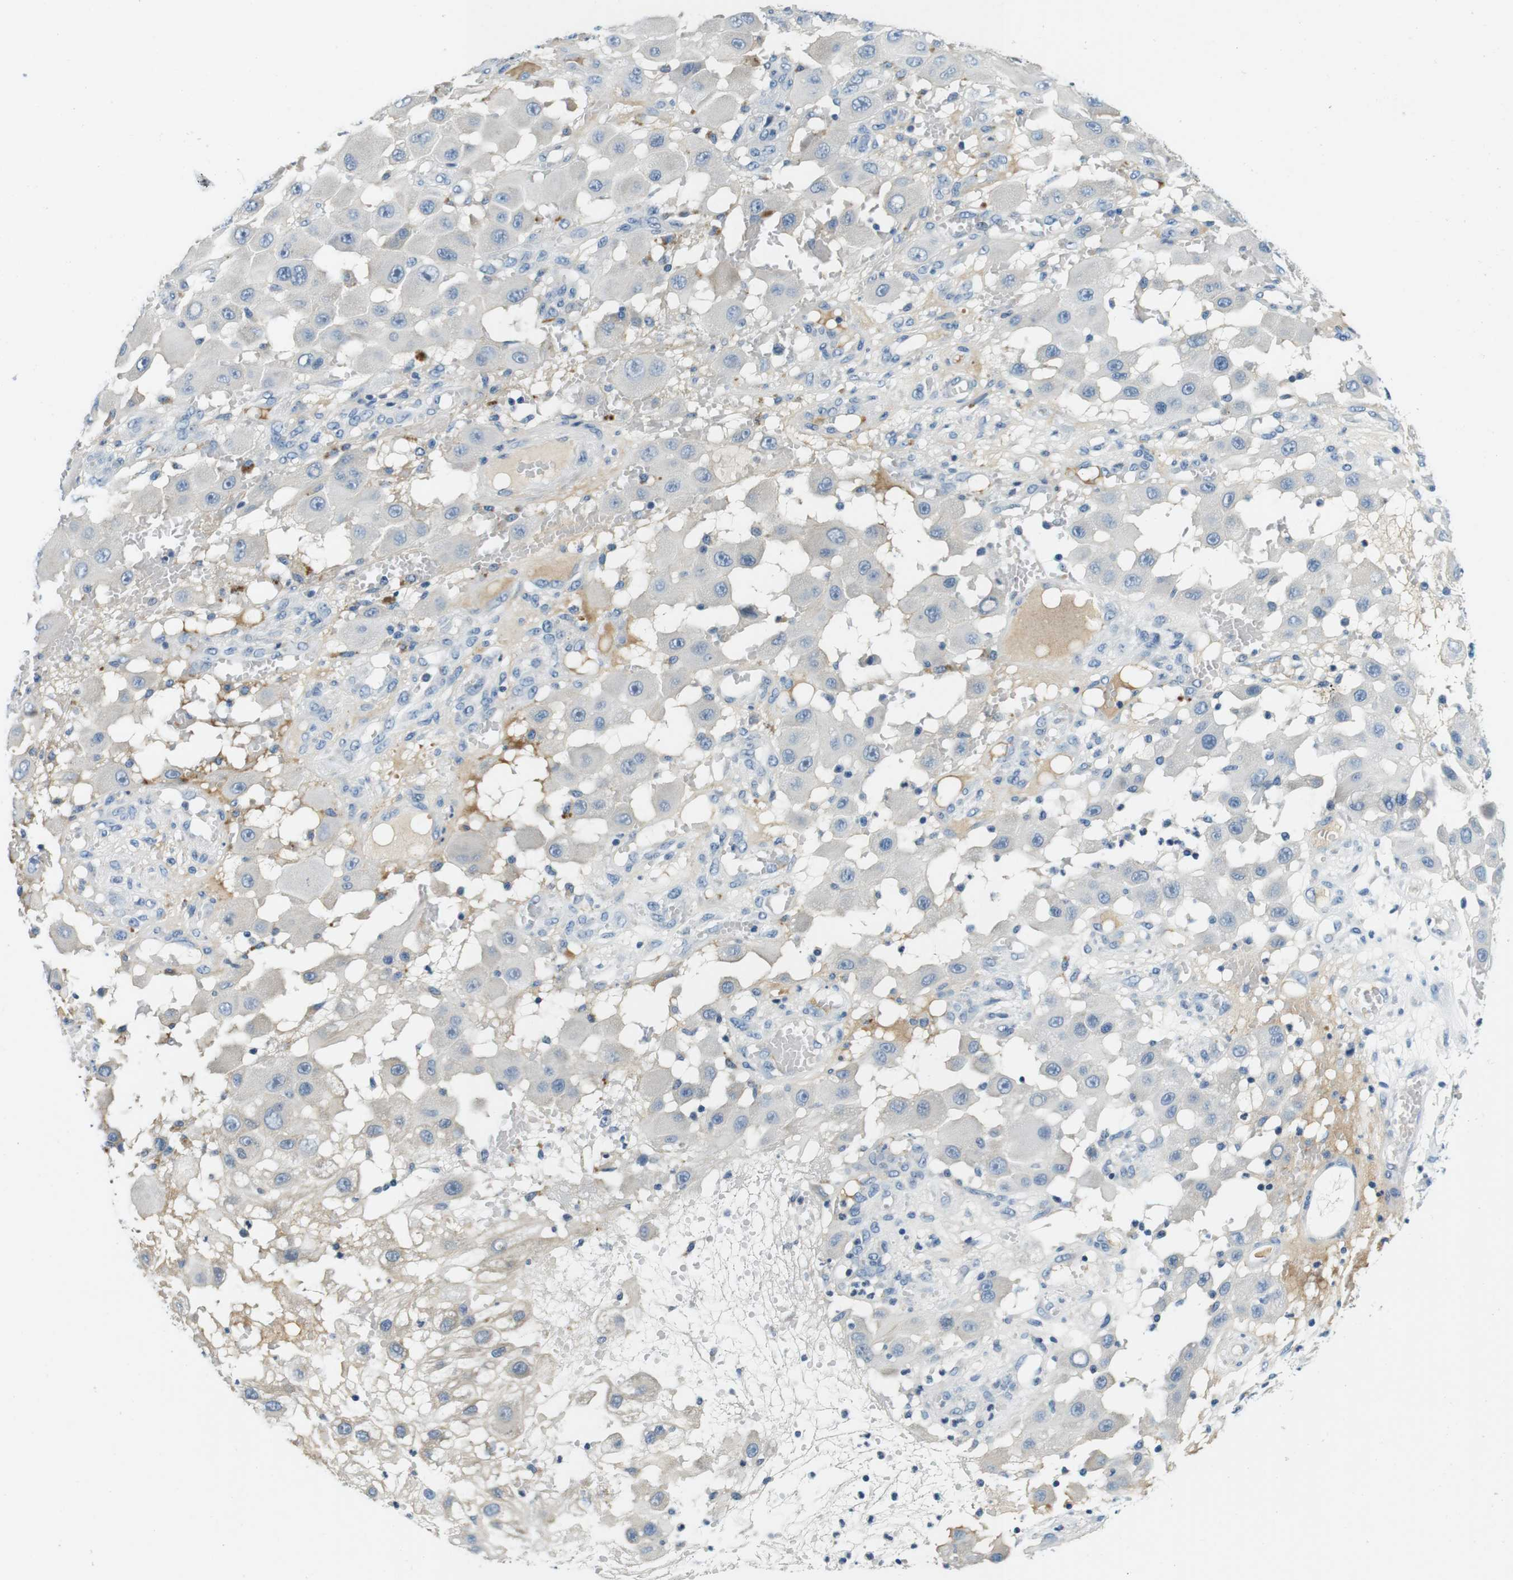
{"staining": {"intensity": "negative", "quantity": "none", "location": "none"}, "tissue": "melanoma", "cell_type": "Tumor cells", "image_type": "cancer", "snomed": [{"axis": "morphology", "description": "Malignant melanoma, NOS"}, {"axis": "topography", "description": "Skin"}], "caption": "This micrograph is of melanoma stained with immunohistochemistry to label a protein in brown with the nuclei are counter-stained blue. There is no positivity in tumor cells.", "gene": "KCNJ5", "patient": {"sex": "female", "age": 81}}